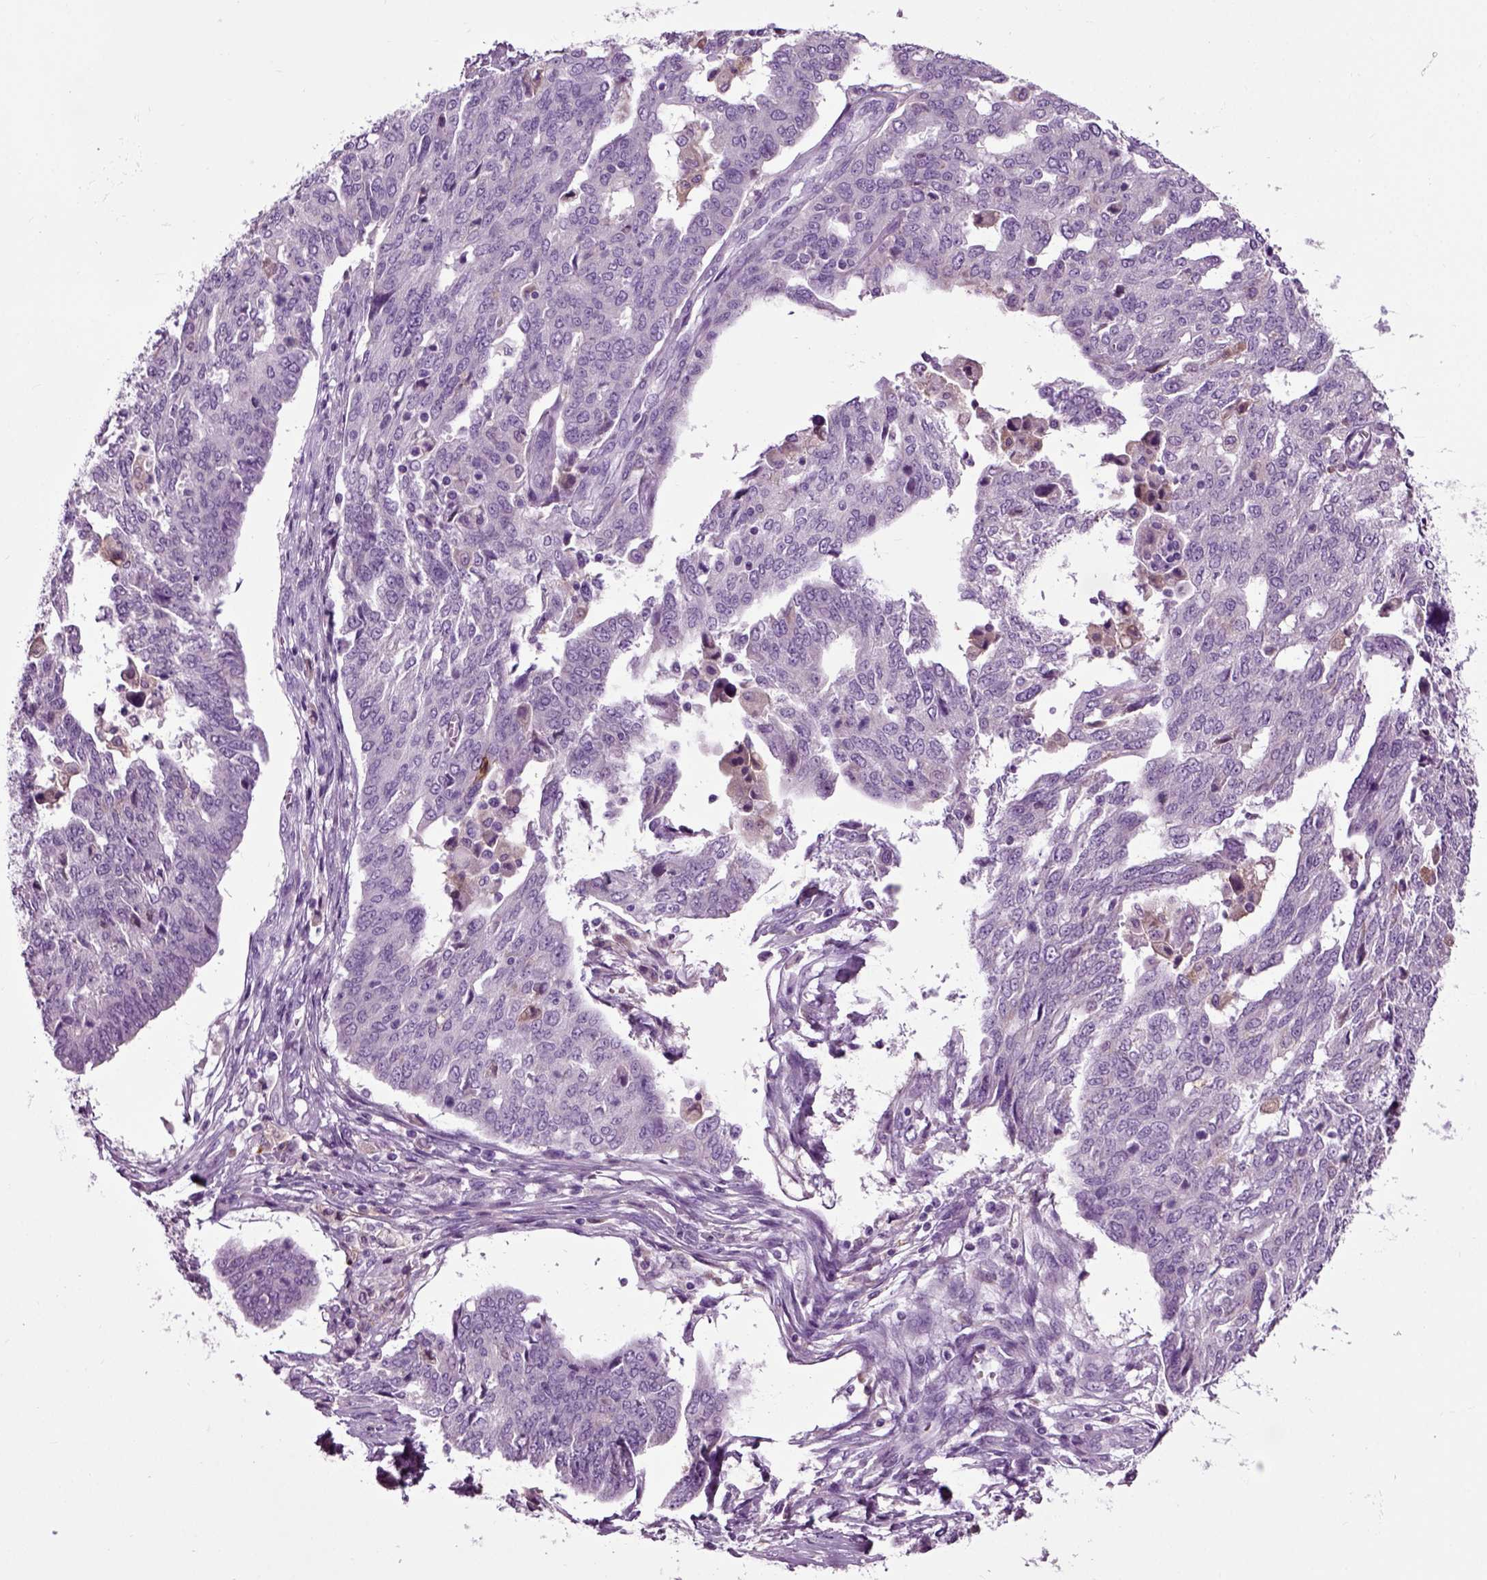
{"staining": {"intensity": "negative", "quantity": "none", "location": "none"}, "tissue": "ovarian cancer", "cell_type": "Tumor cells", "image_type": "cancer", "snomed": [{"axis": "morphology", "description": "Cystadenocarcinoma, serous, NOS"}, {"axis": "topography", "description": "Ovary"}], "caption": "The image exhibits no significant expression in tumor cells of ovarian cancer.", "gene": "DNAH10", "patient": {"sex": "female", "age": 67}}